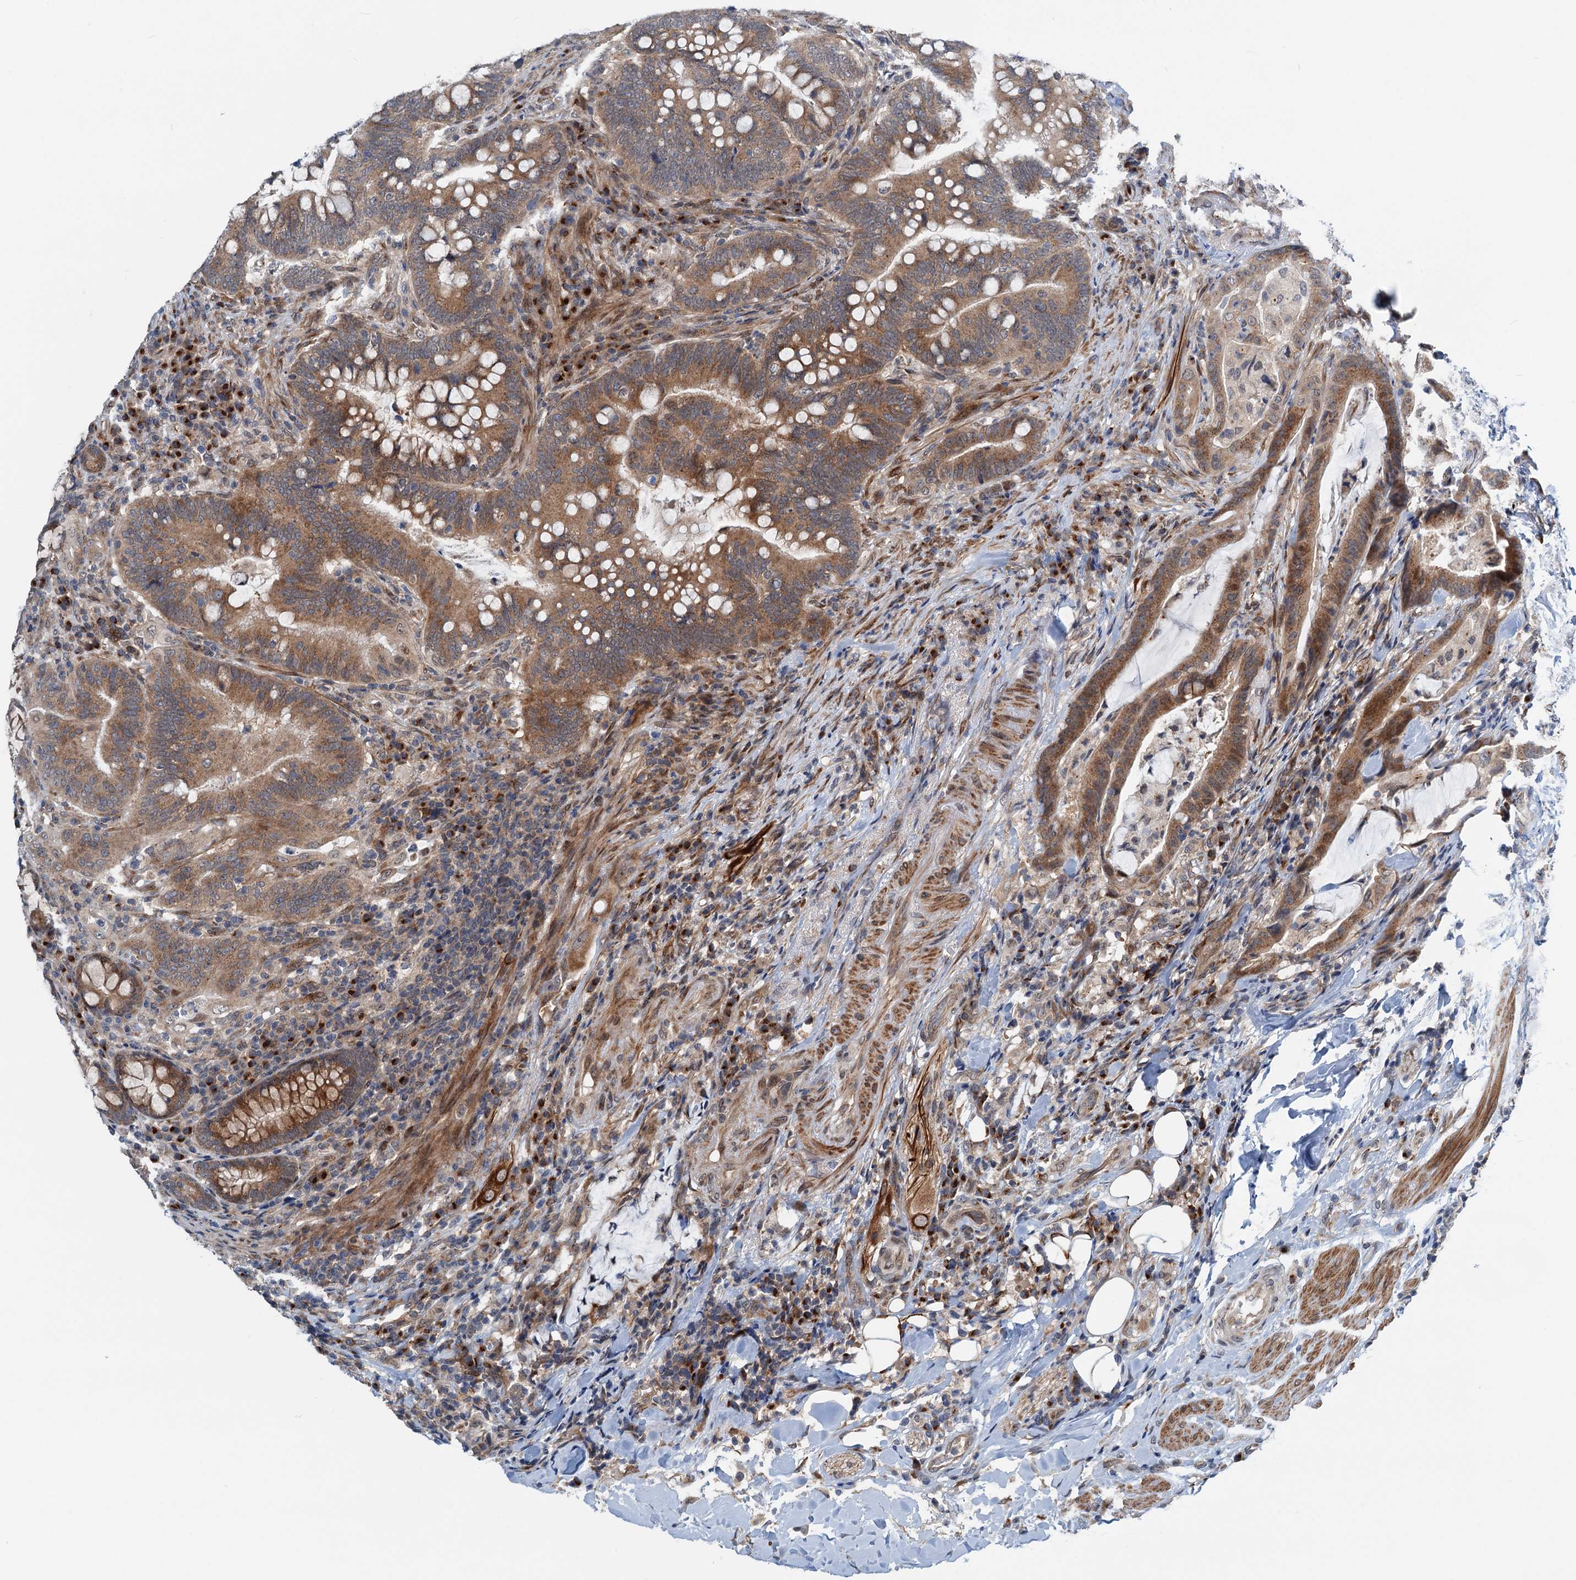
{"staining": {"intensity": "moderate", "quantity": ">75%", "location": "cytoplasmic/membranous"}, "tissue": "colorectal cancer", "cell_type": "Tumor cells", "image_type": "cancer", "snomed": [{"axis": "morphology", "description": "Adenocarcinoma, NOS"}, {"axis": "topography", "description": "Colon"}], "caption": "Immunohistochemistry (IHC) micrograph of human colorectal cancer (adenocarcinoma) stained for a protein (brown), which reveals medium levels of moderate cytoplasmic/membranous staining in about >75% of tumor cells.", "gene": "DYNC2I2", "patient": {"sex": "female", "age": 66}}